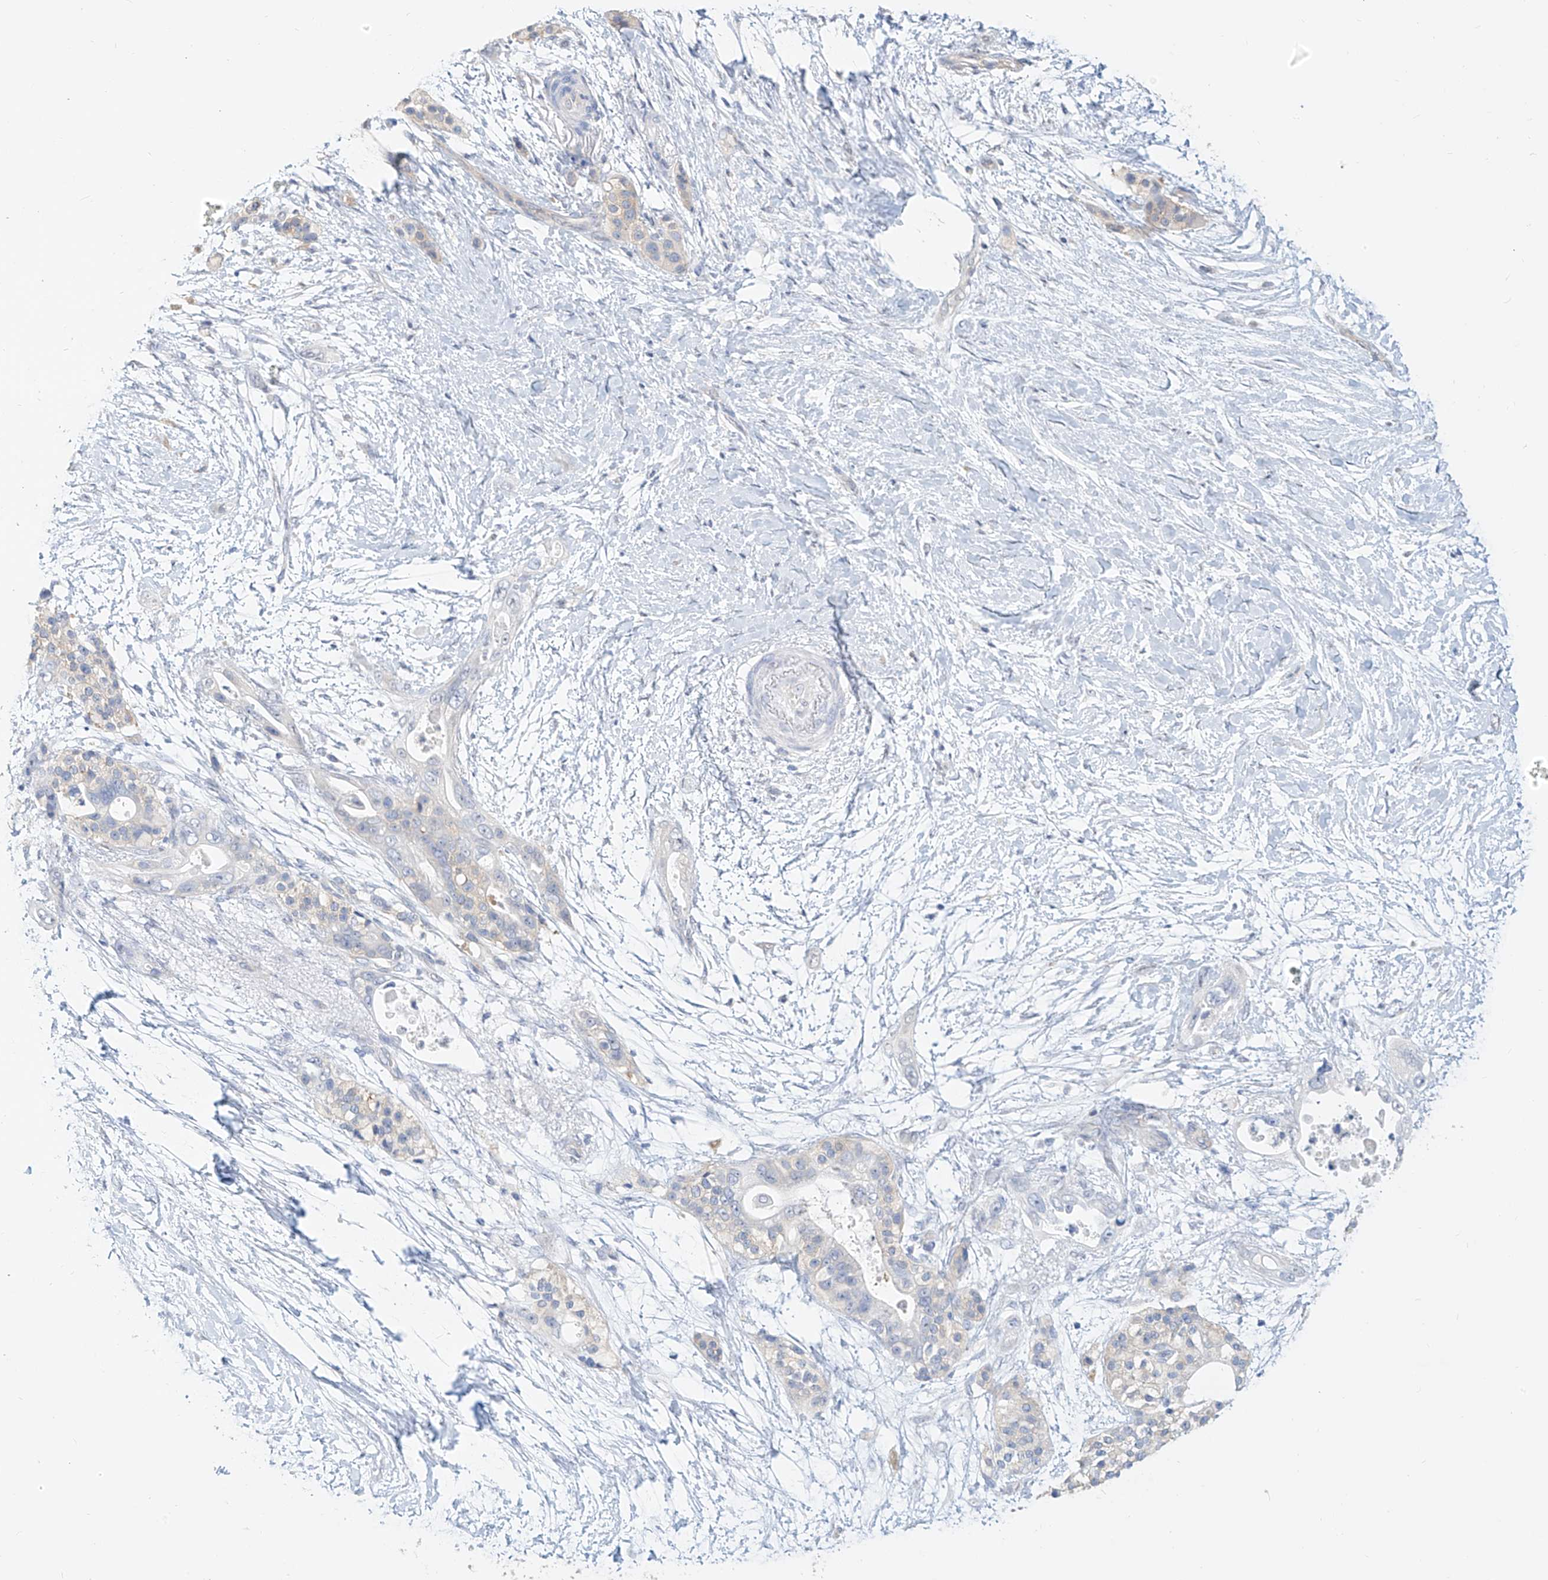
{"staining": {"intensity": "negative", "quantity": "none", "location": "none"}, "tissue": "pancreatic cancer", "cell_type": "Tumor cells", "image_type": "cancer", "snomed": [{"axis": "morphology", "description": "Adenocarcinoma, NOS"}, {"axis": "topography", "description": "Pancreas"}], "caption": "There is no significant expression in tumor cells of pancreatic cancer.", "gene": "ZZEF1", "patient": {"sex": "male", "age": 53}}